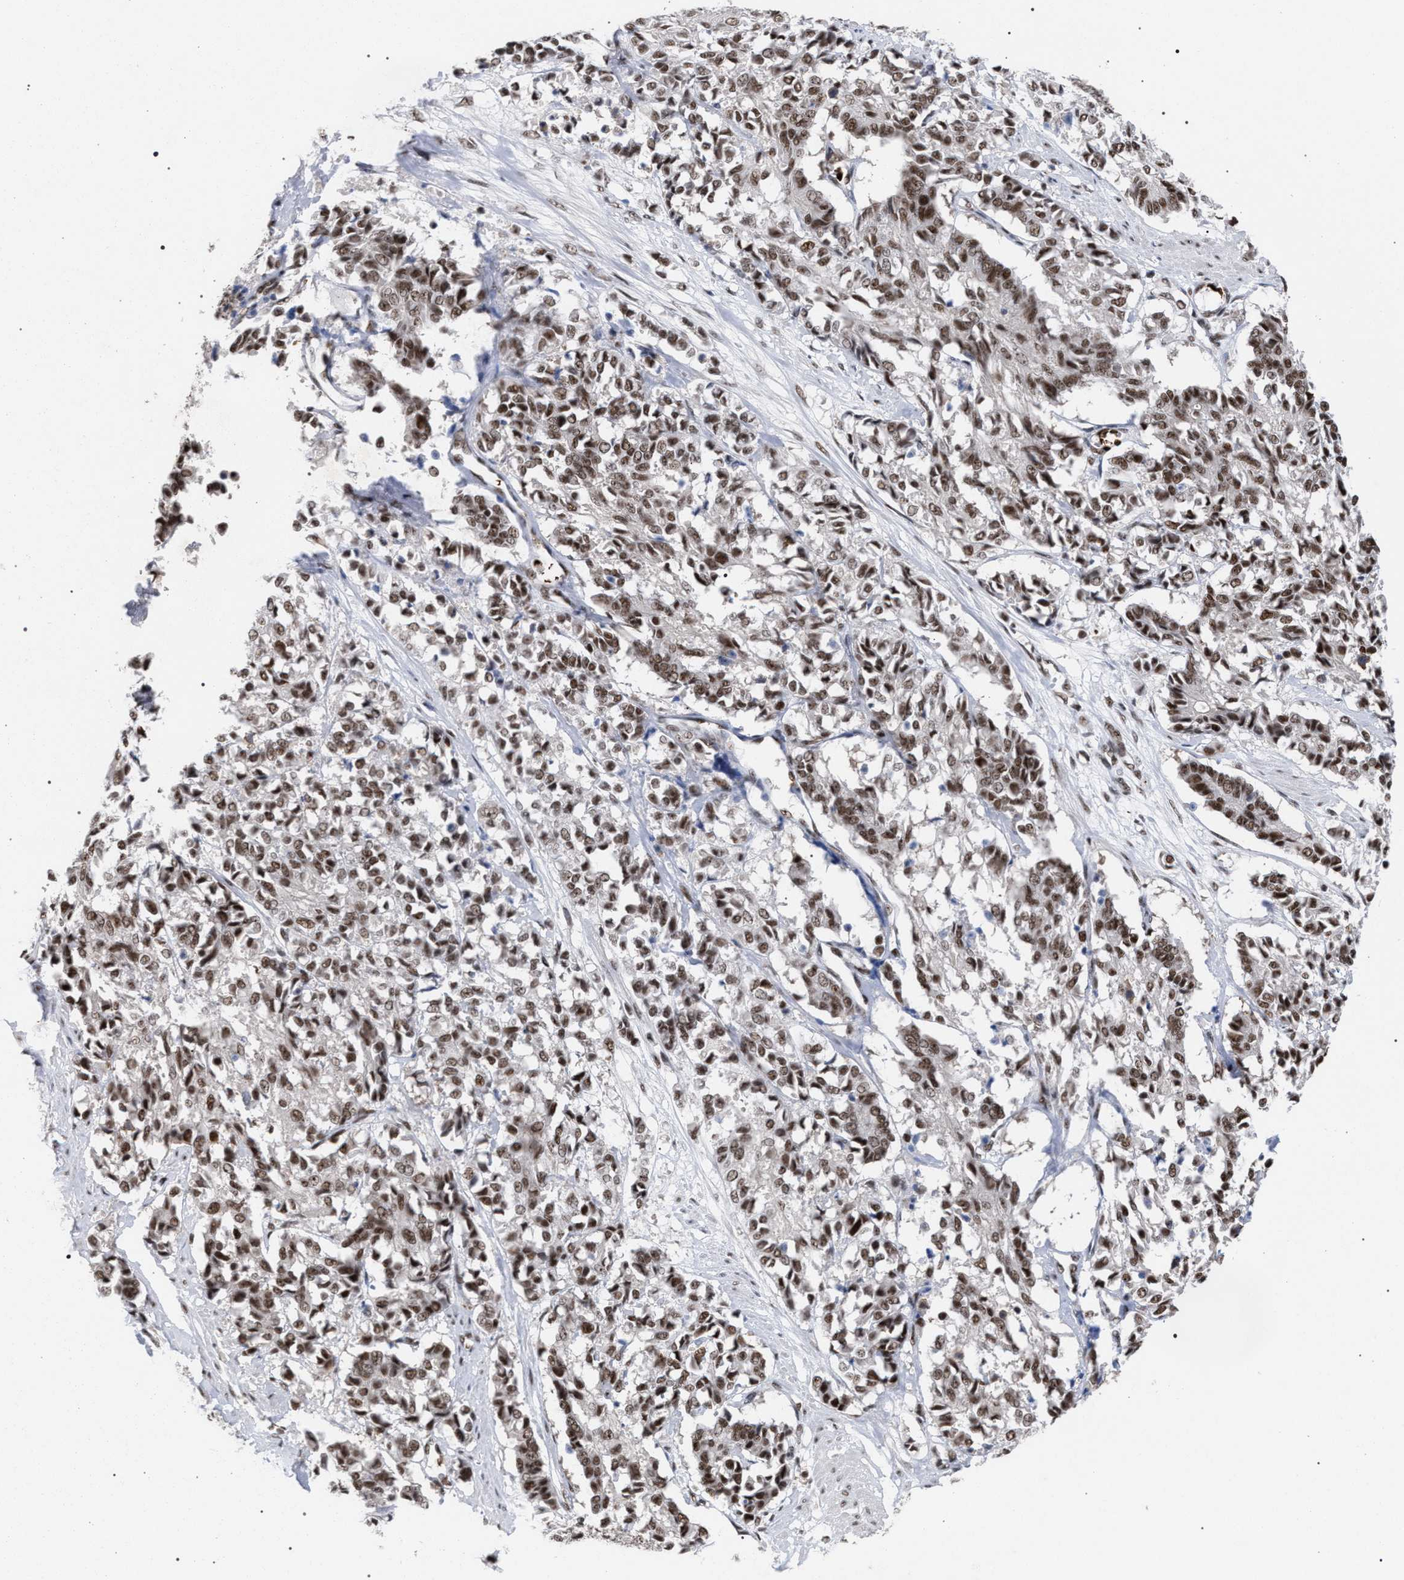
{"staining": {"intensity": "moderate", "quantity": ">75%", "location": "nuclear"}, "tissue": "cervical cancer", "cell_type": "Tumor cells", "image_type": "cancer", "snomed": [{"axis": "morphology", "description": "Squamous cell carcinoma, NOS"}, {"axis": "topography", "description": "Cervix"}], "caption": "Squamous cell carcinoma (cervical) tissue shows moderate nuclear positivity in approximately >75% of tumor cells, visualized by immunohistochemistry. The staining is performed using DAB (3,3'-diaminobenzidine) brown chromogen to label protein expression. The nuclei are counter-stained blue using hematoxylin.", "gene": "SCAF4", "patient": {"sex": "female", "age": 35}}